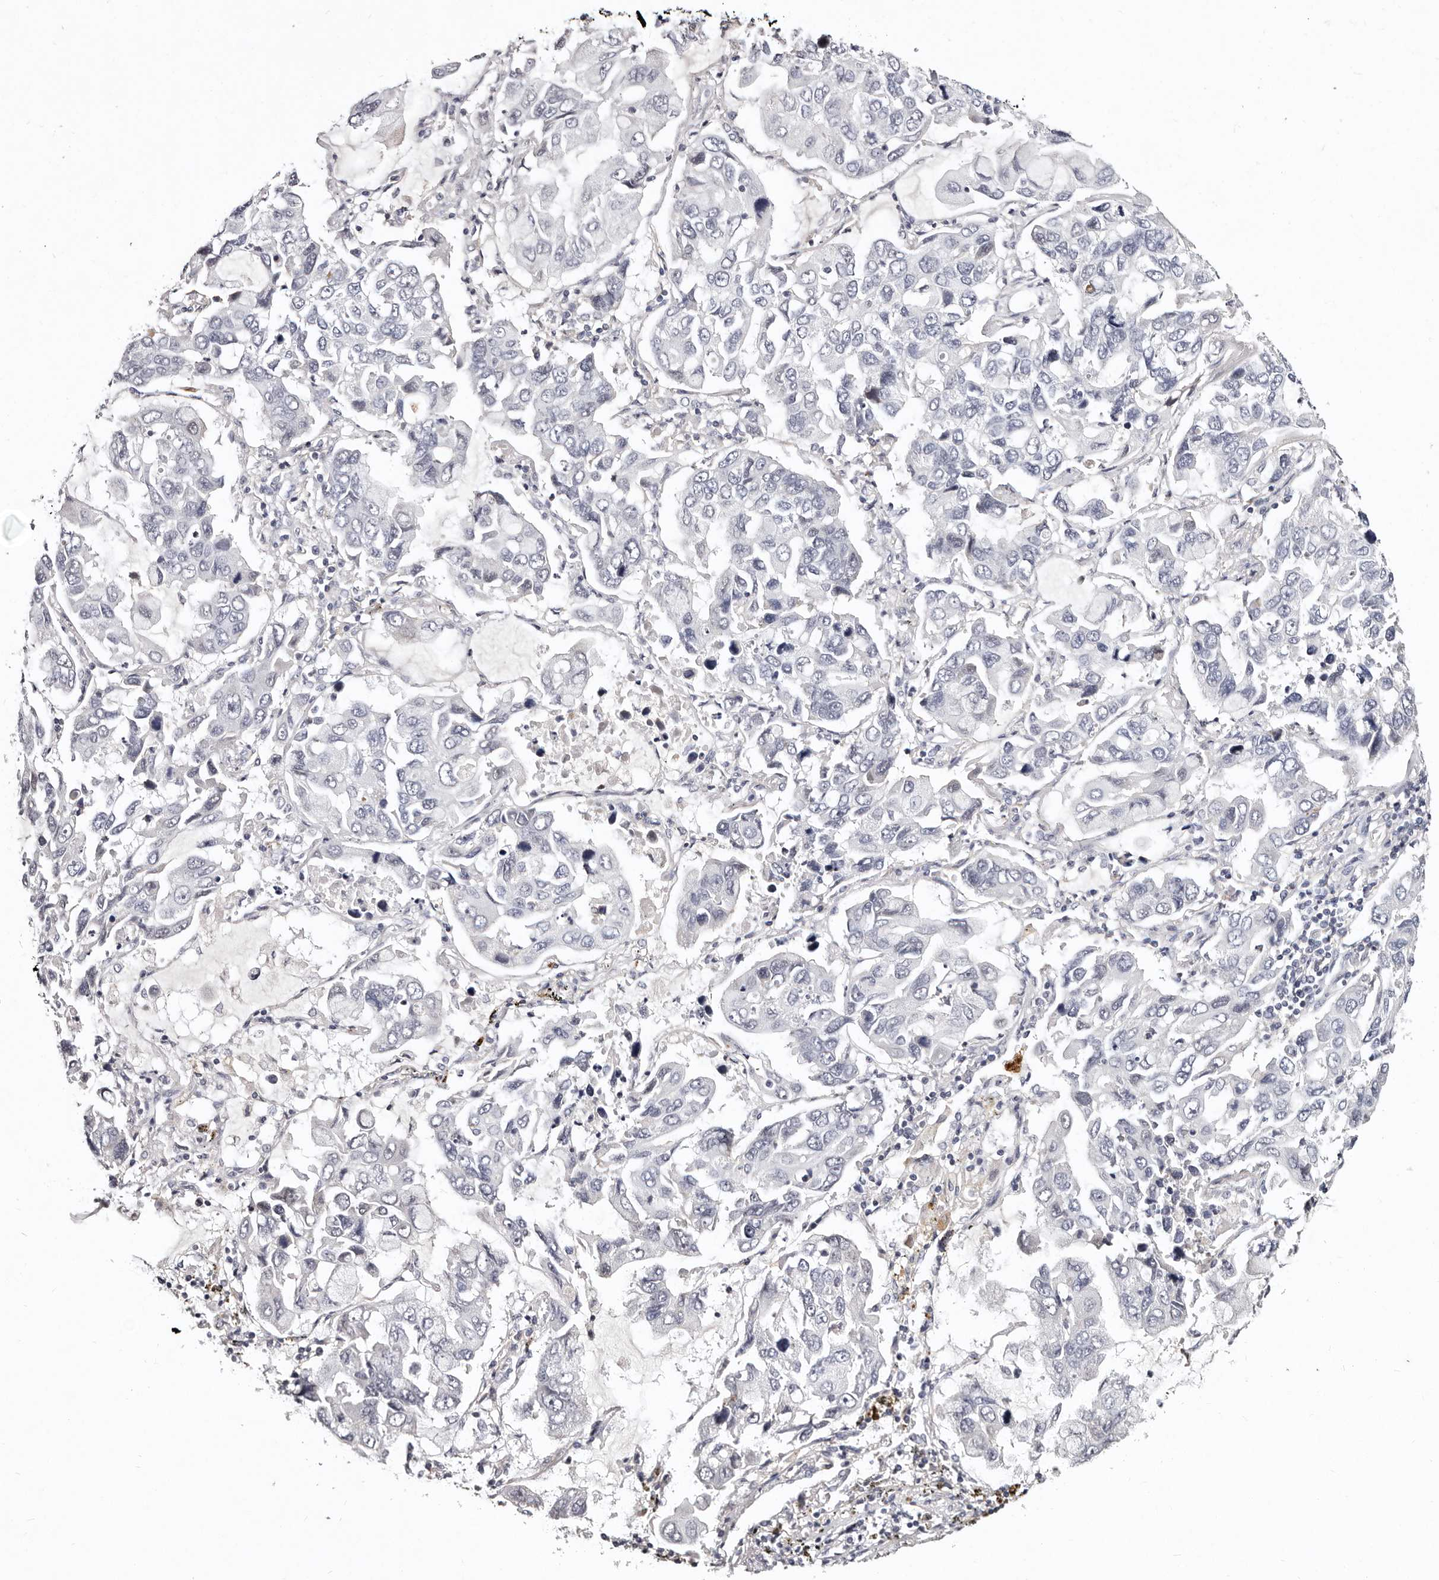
{"staining": {"intensity": "negative", "quantity": "none", "location": "none"}, "tissue": "lung cancer", "cell_type": "Tumor cells", "image_type": "cancer", "snomed": [{"axis": "morphology", "description": "Adenocarcinoma, NOS"}, {"axis": "topography", "description": "Lung"}], "caption": "Image shows no significant protein staining in tumor cells of adenocarcinoma (lung). (Stains: DAB (3,3'-diaminobenzidine) immunohistochemistry with hematoxylin counter stain, Microscopy: brightfield microscopy at high magnification).", "gene": "MRPS33", "patient": {"sex": "male", "age": 64}}